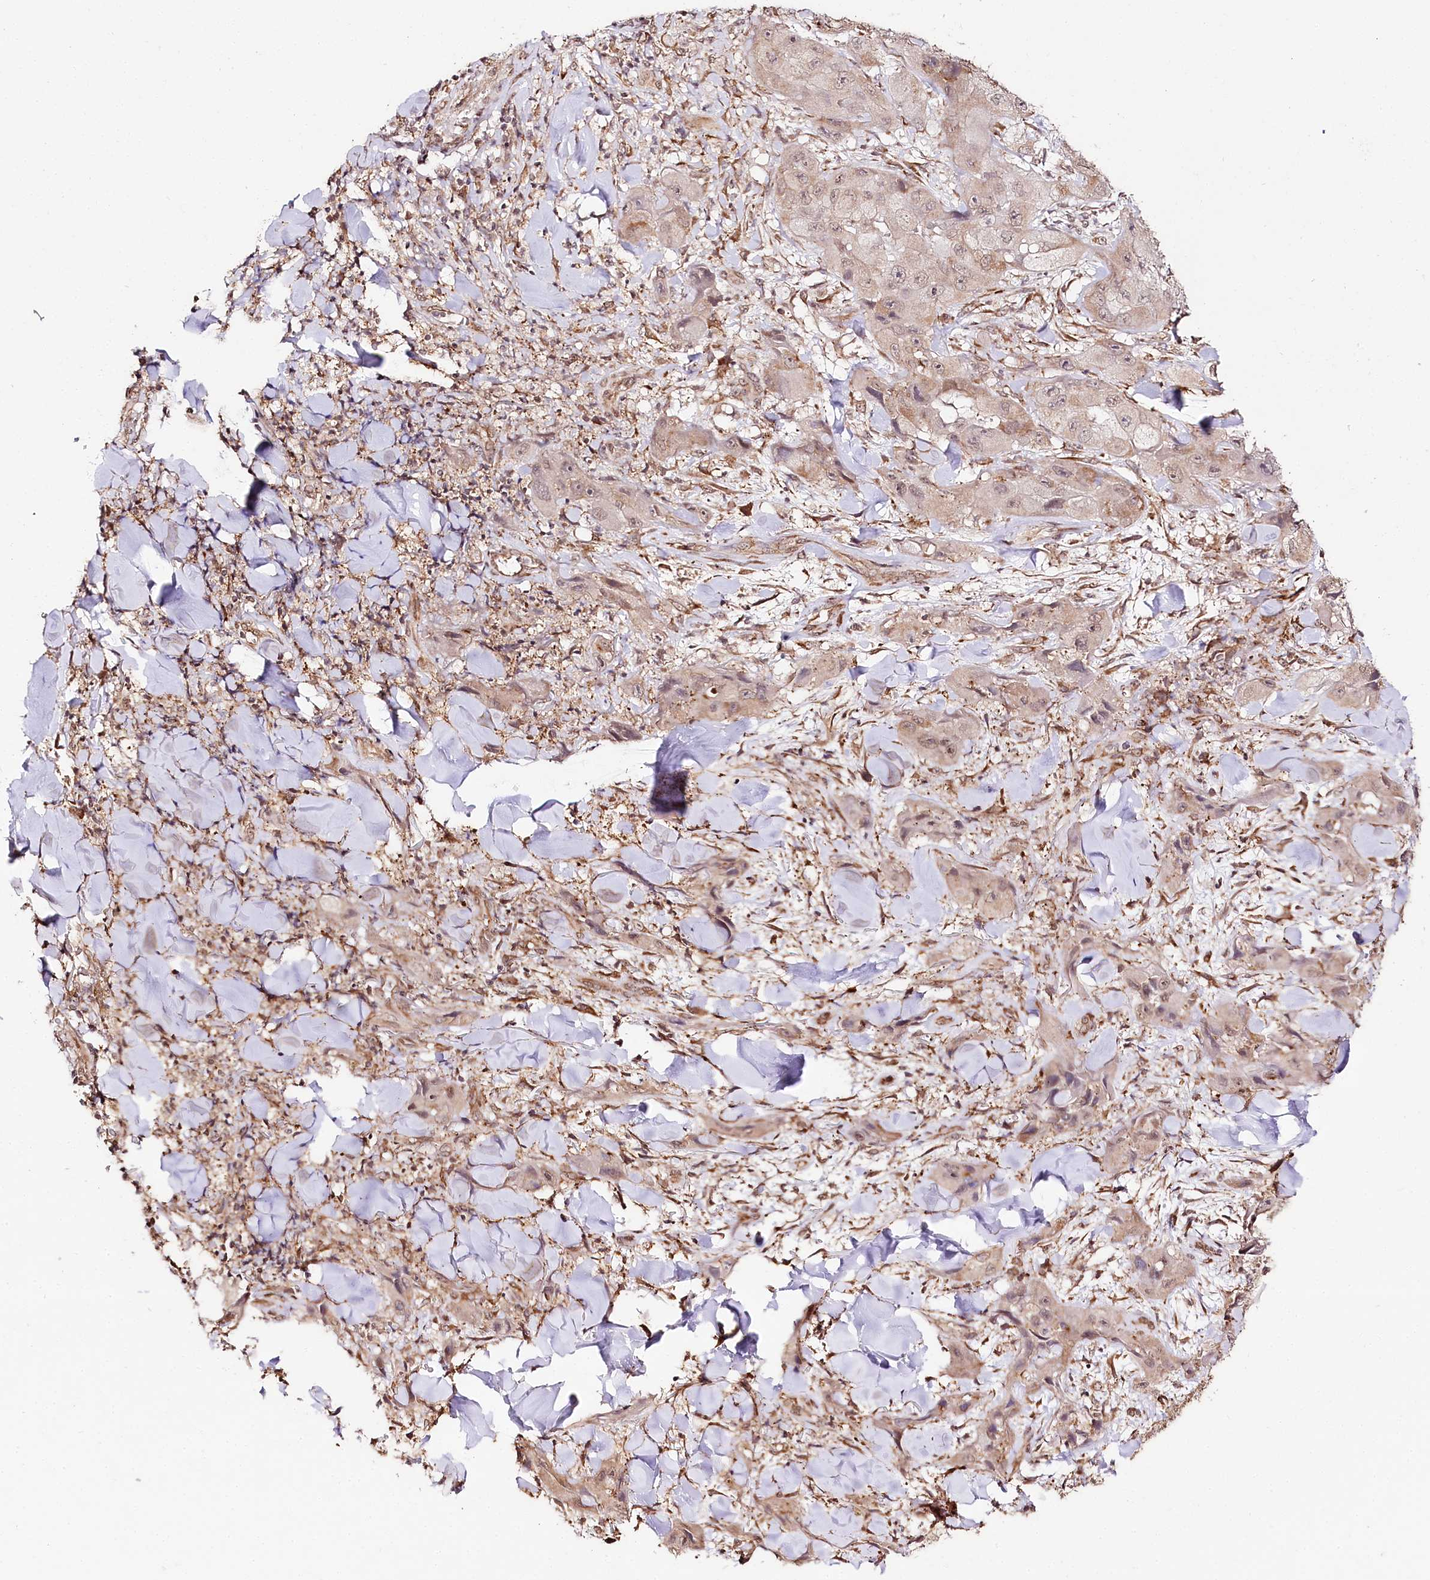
{"staining": {"intensity": "weak", "quantity": "25%-75%", "location": "cytoplasmic/membranous,nuclear"}, "tissue": "skin cancer", "cell_type": "Tumor cells", "image_type": "cancer", "snomed": [{"axis": "morphology", "description": "Squamous cell carcinoma, NOS"}, {"axis": "topography", "description": "Skin"}, {"axis": "topography", "description": "Subcutis"}], "caption": "Skin cancer stained with a brown dye demonstrates weak cytoplasmic/membranous and nuclear positive staining in about 25%-75% of tumor cells.", "gene": "ENSG00000144785", "patient": {"sex": "male", "age": 73}}